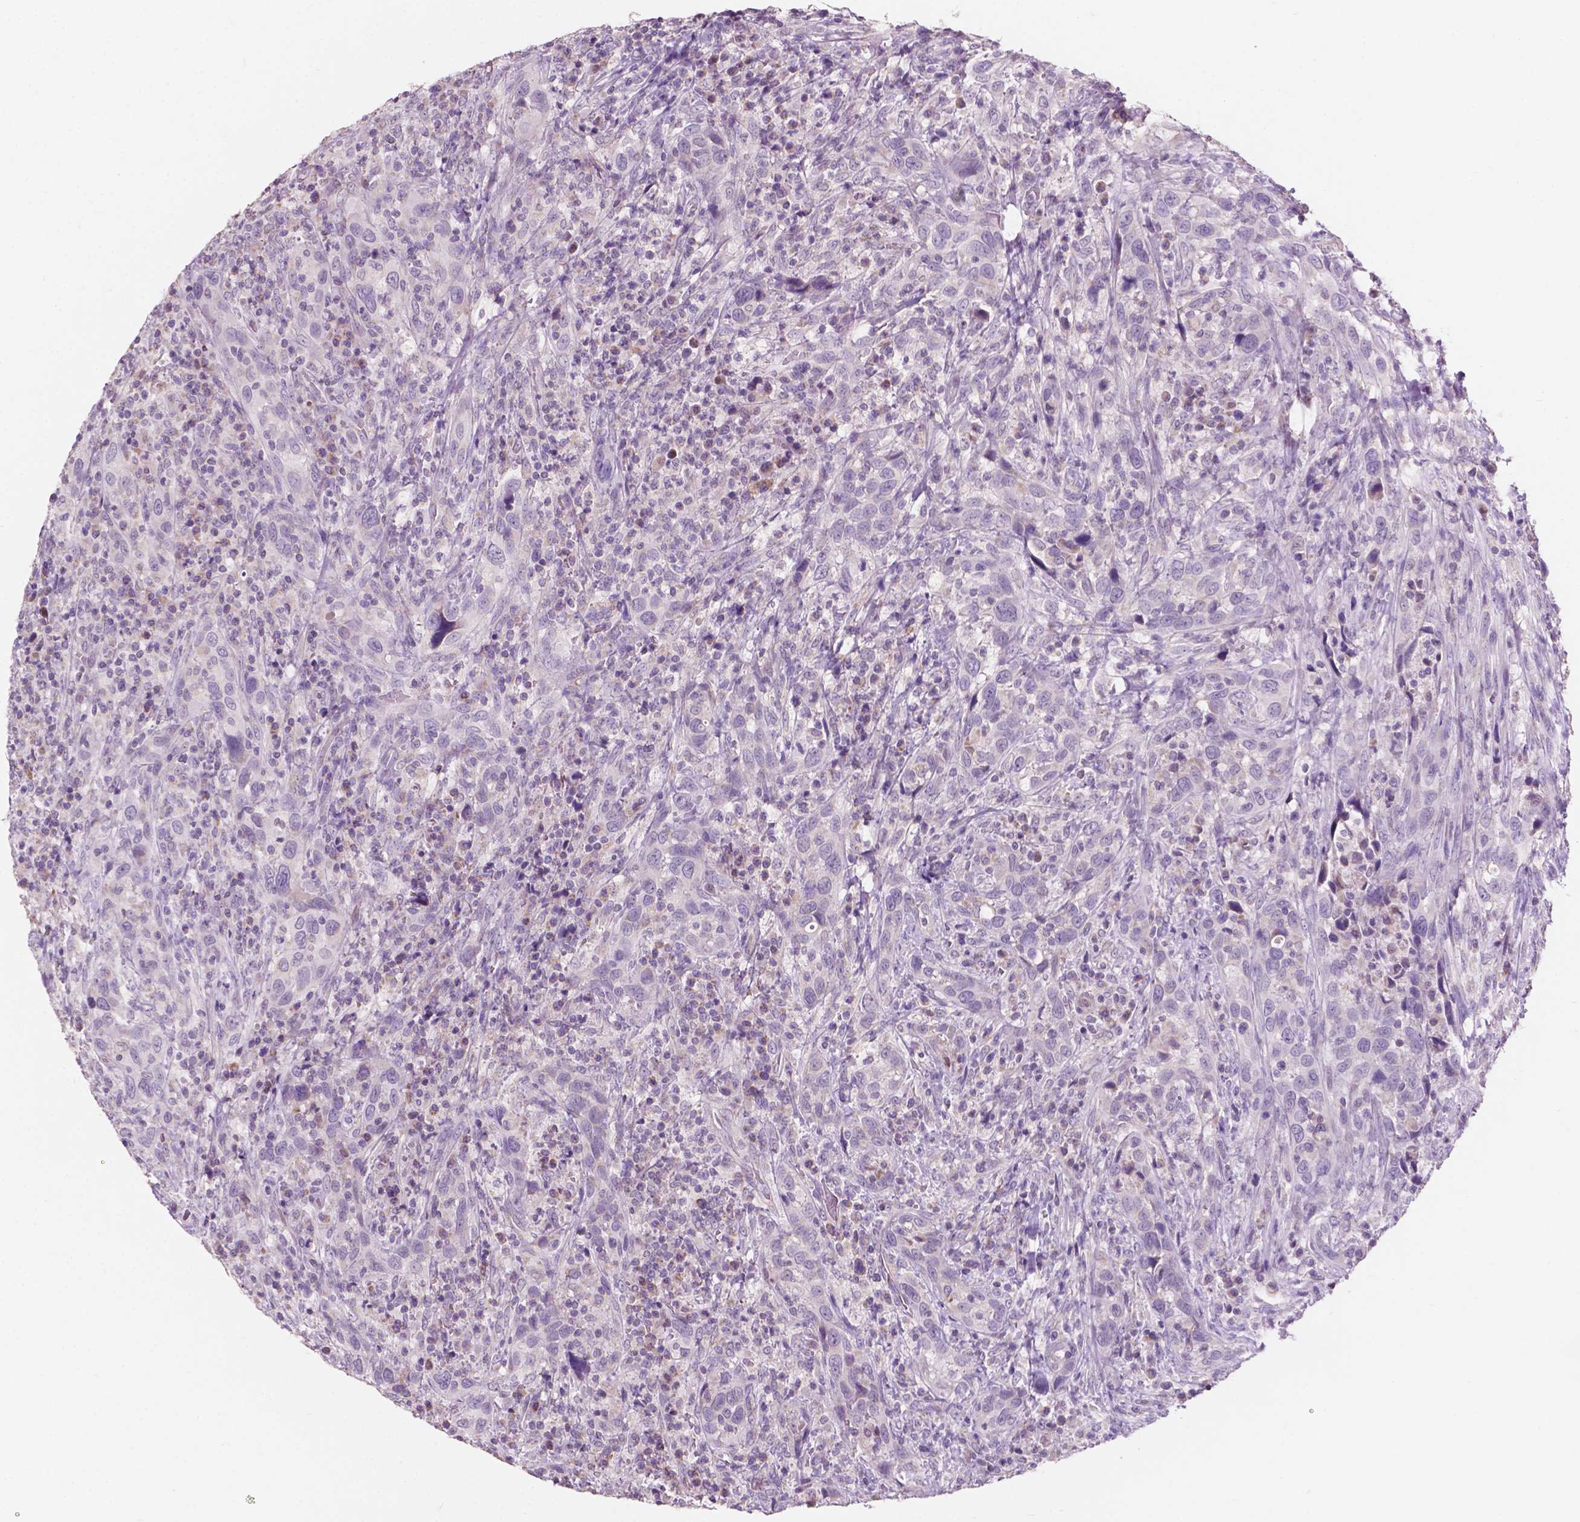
{"staining": {"intensity": "negative", "quantity": "none", "location": "none"}, "tissue": "urothelial cancer", "cell_type": "Tumor cells", "image_type": "cancer", "snomed": [{"axis": "morphology", "description": "Urothelial carcinoma, NOS"}, {"axis": "morphology", "description": "Urothelial carcinoma, High grade"}, {"axis": "topography", "description": "Urinary bladder"}], "caption": "Immunohistochemical staining of human urothelial cancer reveals no significant expression in tumor cells.", "gene": "NDUFS1", "patient": {"sex": "female", "age": 64}}